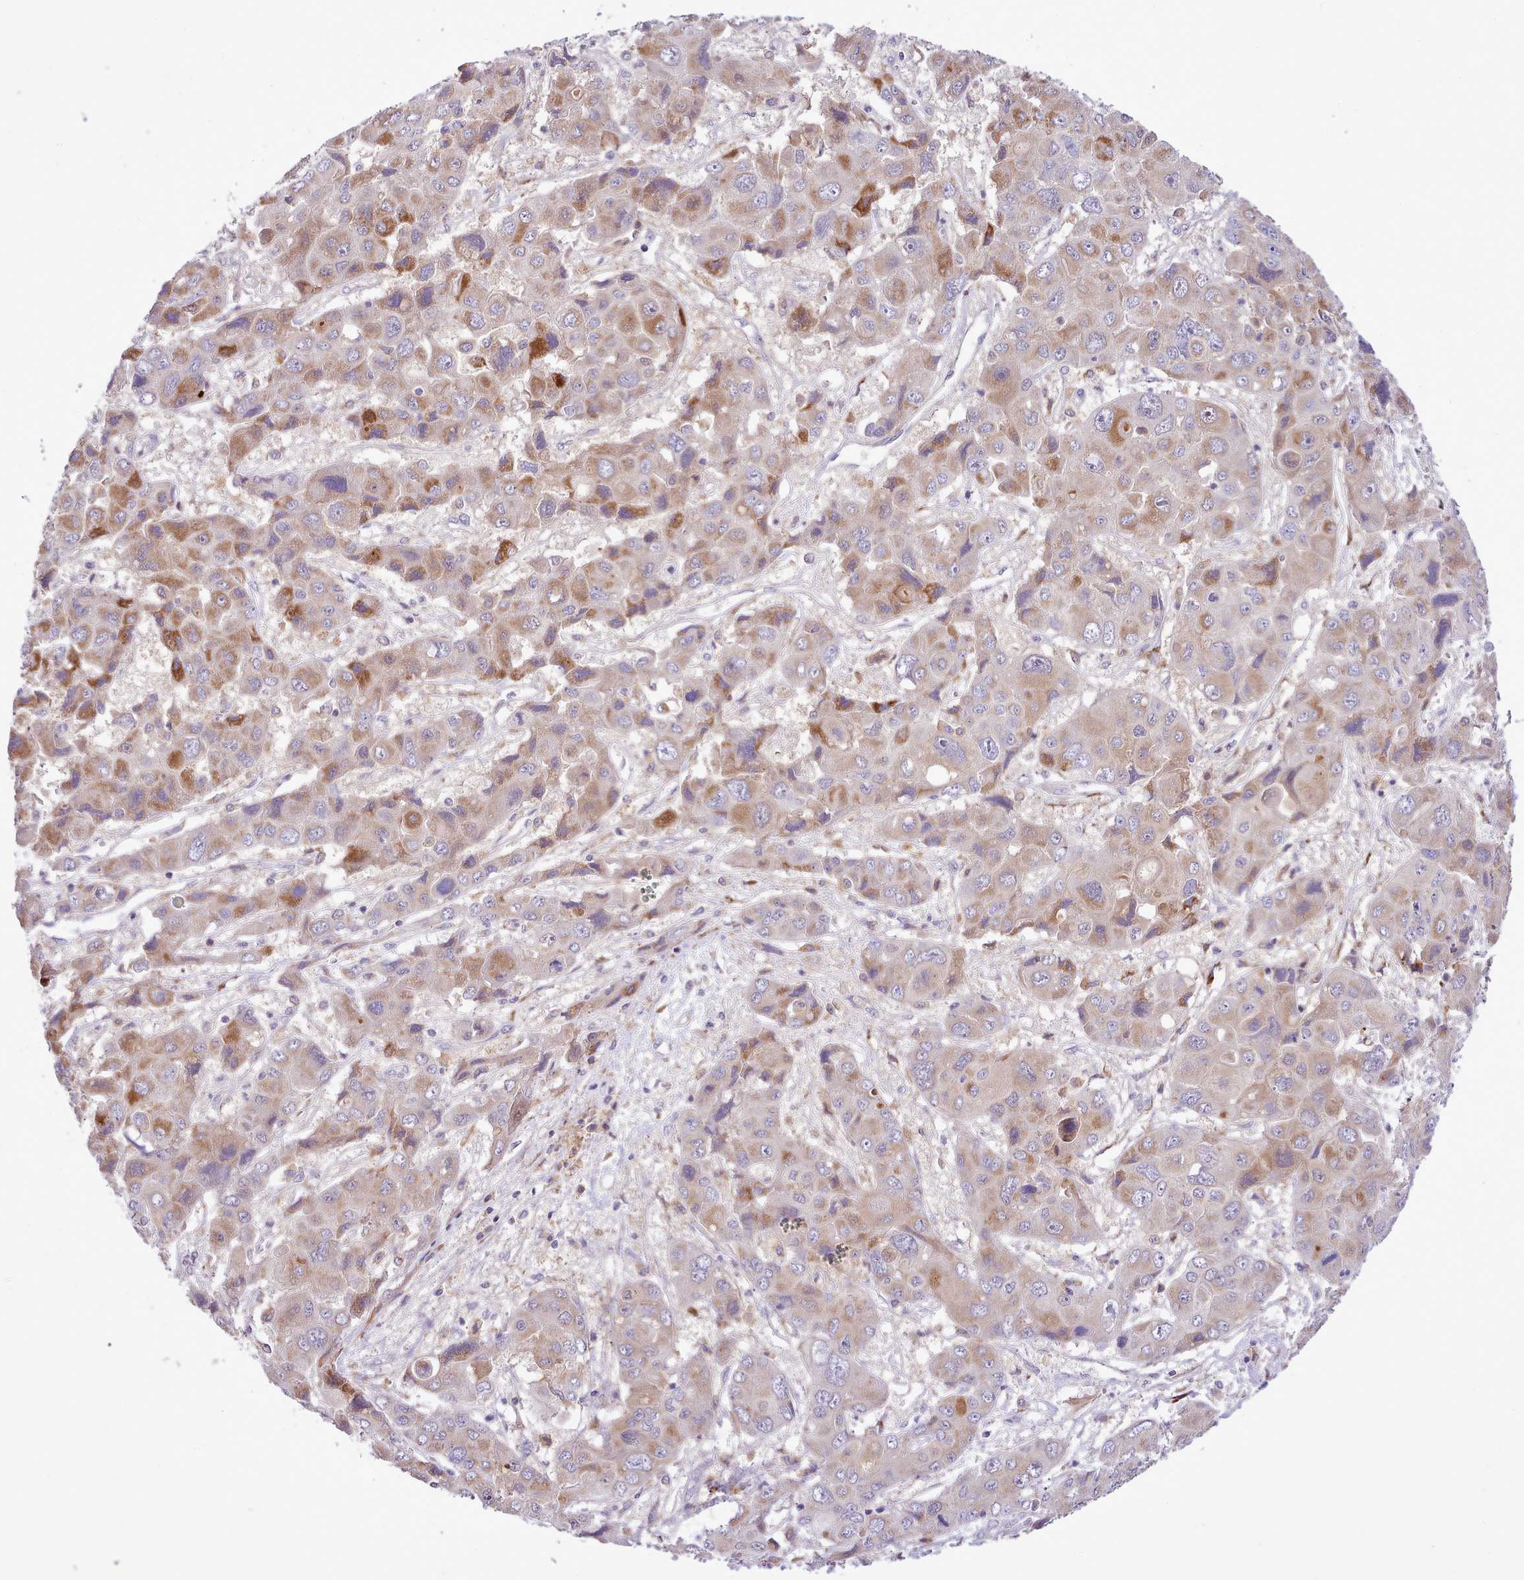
{"staining": {"intensity": "moderate", "quantity": "25%-75%", "location": "cytoplasmic/membranous"}, "tissue": "liver cancer", "cell_type": "Tumor cells", "image_type": "cancer", "snomed": [{"axis": "morphology", "description": "Cholangiocarcinoma"}, {"axis": "topography", "description": "Liver"}], "caption": "Immunohistochemistry staining of liver cholangiocarcinoma, which shows medium levels of moderate cytoplasmic/membranous positivity in approximately 25%-75% of tumor cells indicating moderate cytoplasmic/membranous protein staining. The staining was performed using DAB (3,3'-diaminobenzidine) (brown) for protein detection and nuclei were counterstained in hematoxylin (blue).", "gene": "FAM83E", "patient": {"sex": "male", "age": 67}}